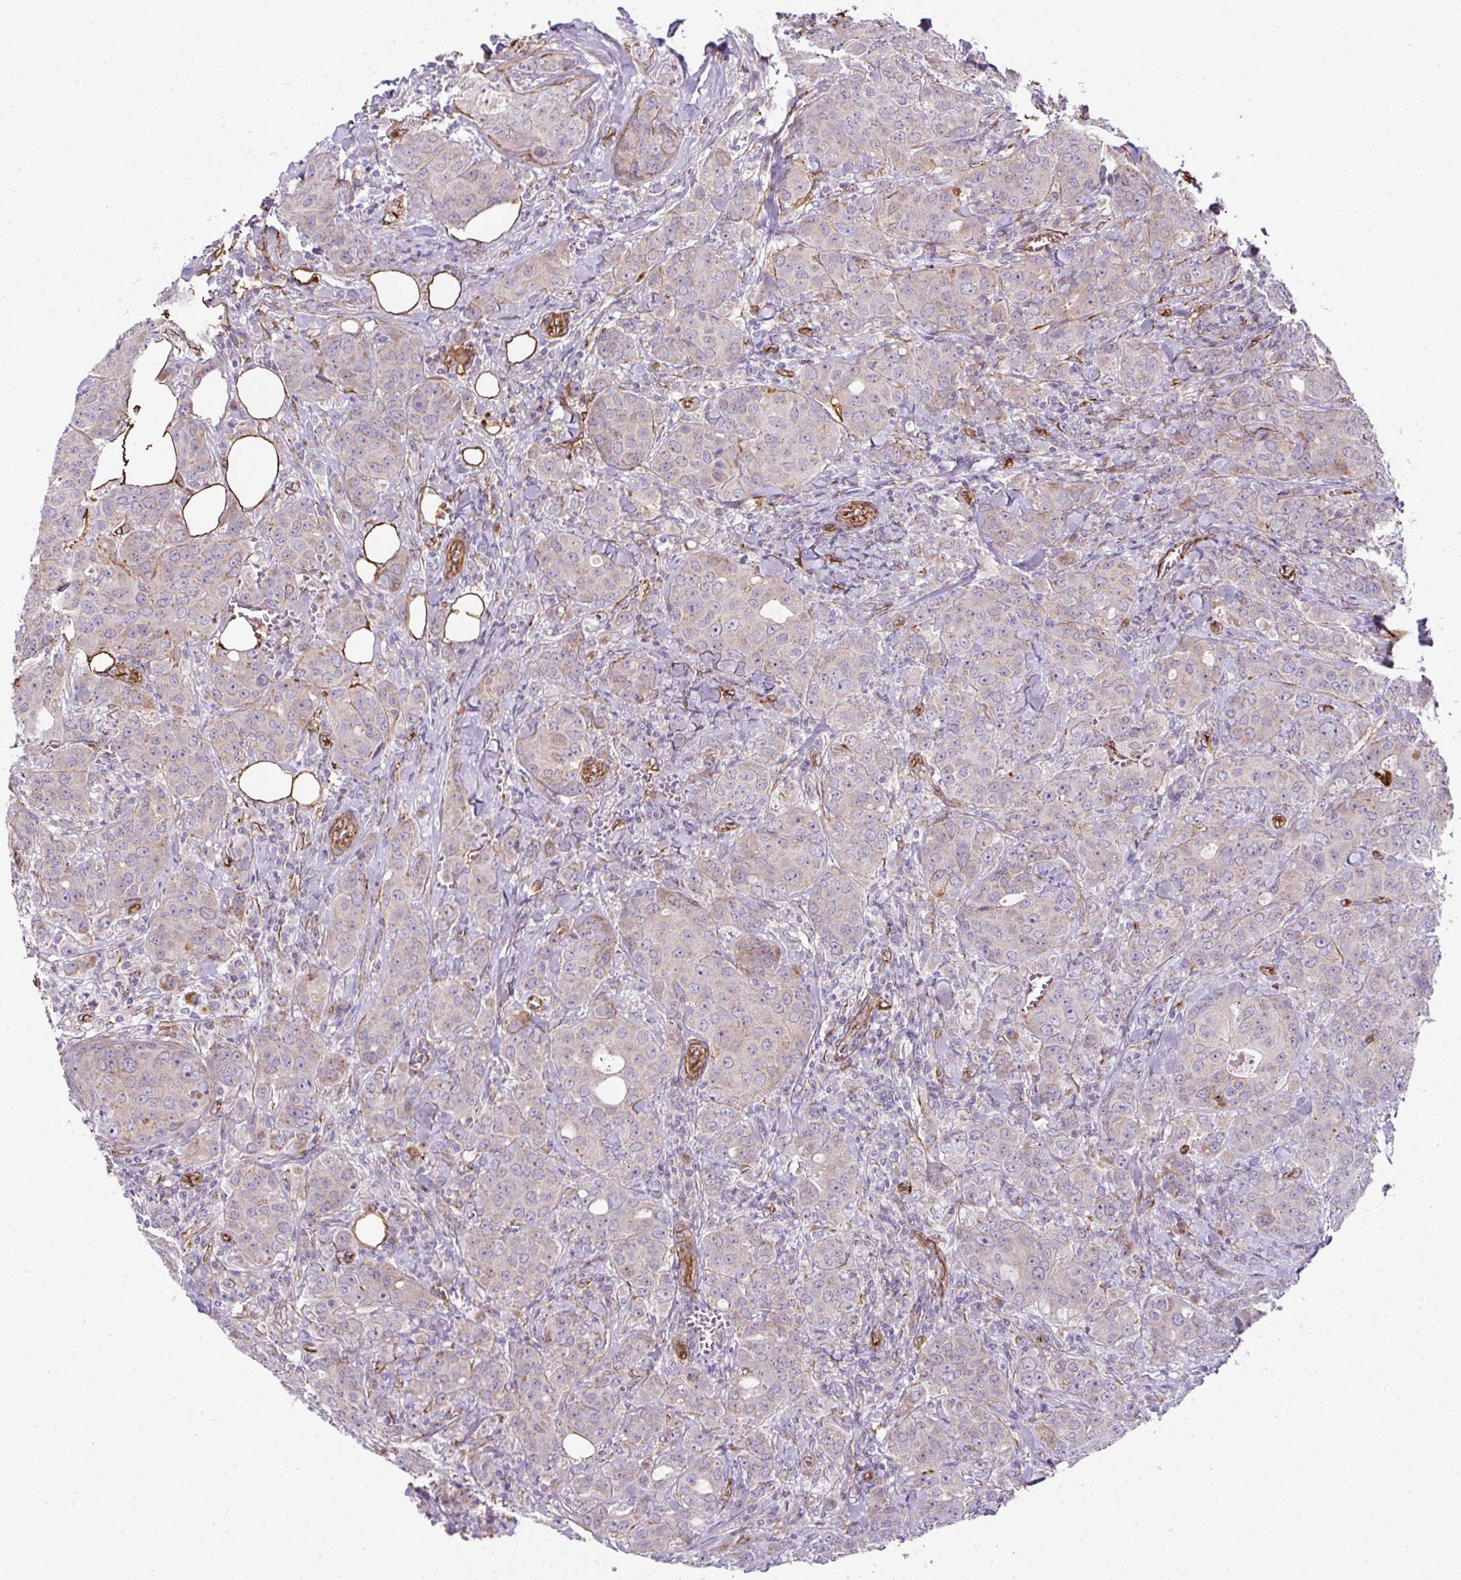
{"staining": {"intensity": "weak", "quantity": "<25%", "location": "cytoplasmic/membranous"}, "tissue": "breast cancer", "cell_type": "Tumor cells", "image_type": "cancer", "snomed": [{"axis": "morphology", "description": "Duct carcinoma"}, {"axis": "topography", "description": "Breast"}], "caption": "Protein analysis of intraductal carcinoma (breast) reveals no significant positivity in tumor cells. Brightfield microscopy of IHC stained with DAB (brown) and hematoxylin (blue), captured at high magnification.", "gene": "ANKUB1", "patient": {"sex": "female", "age": 43}}